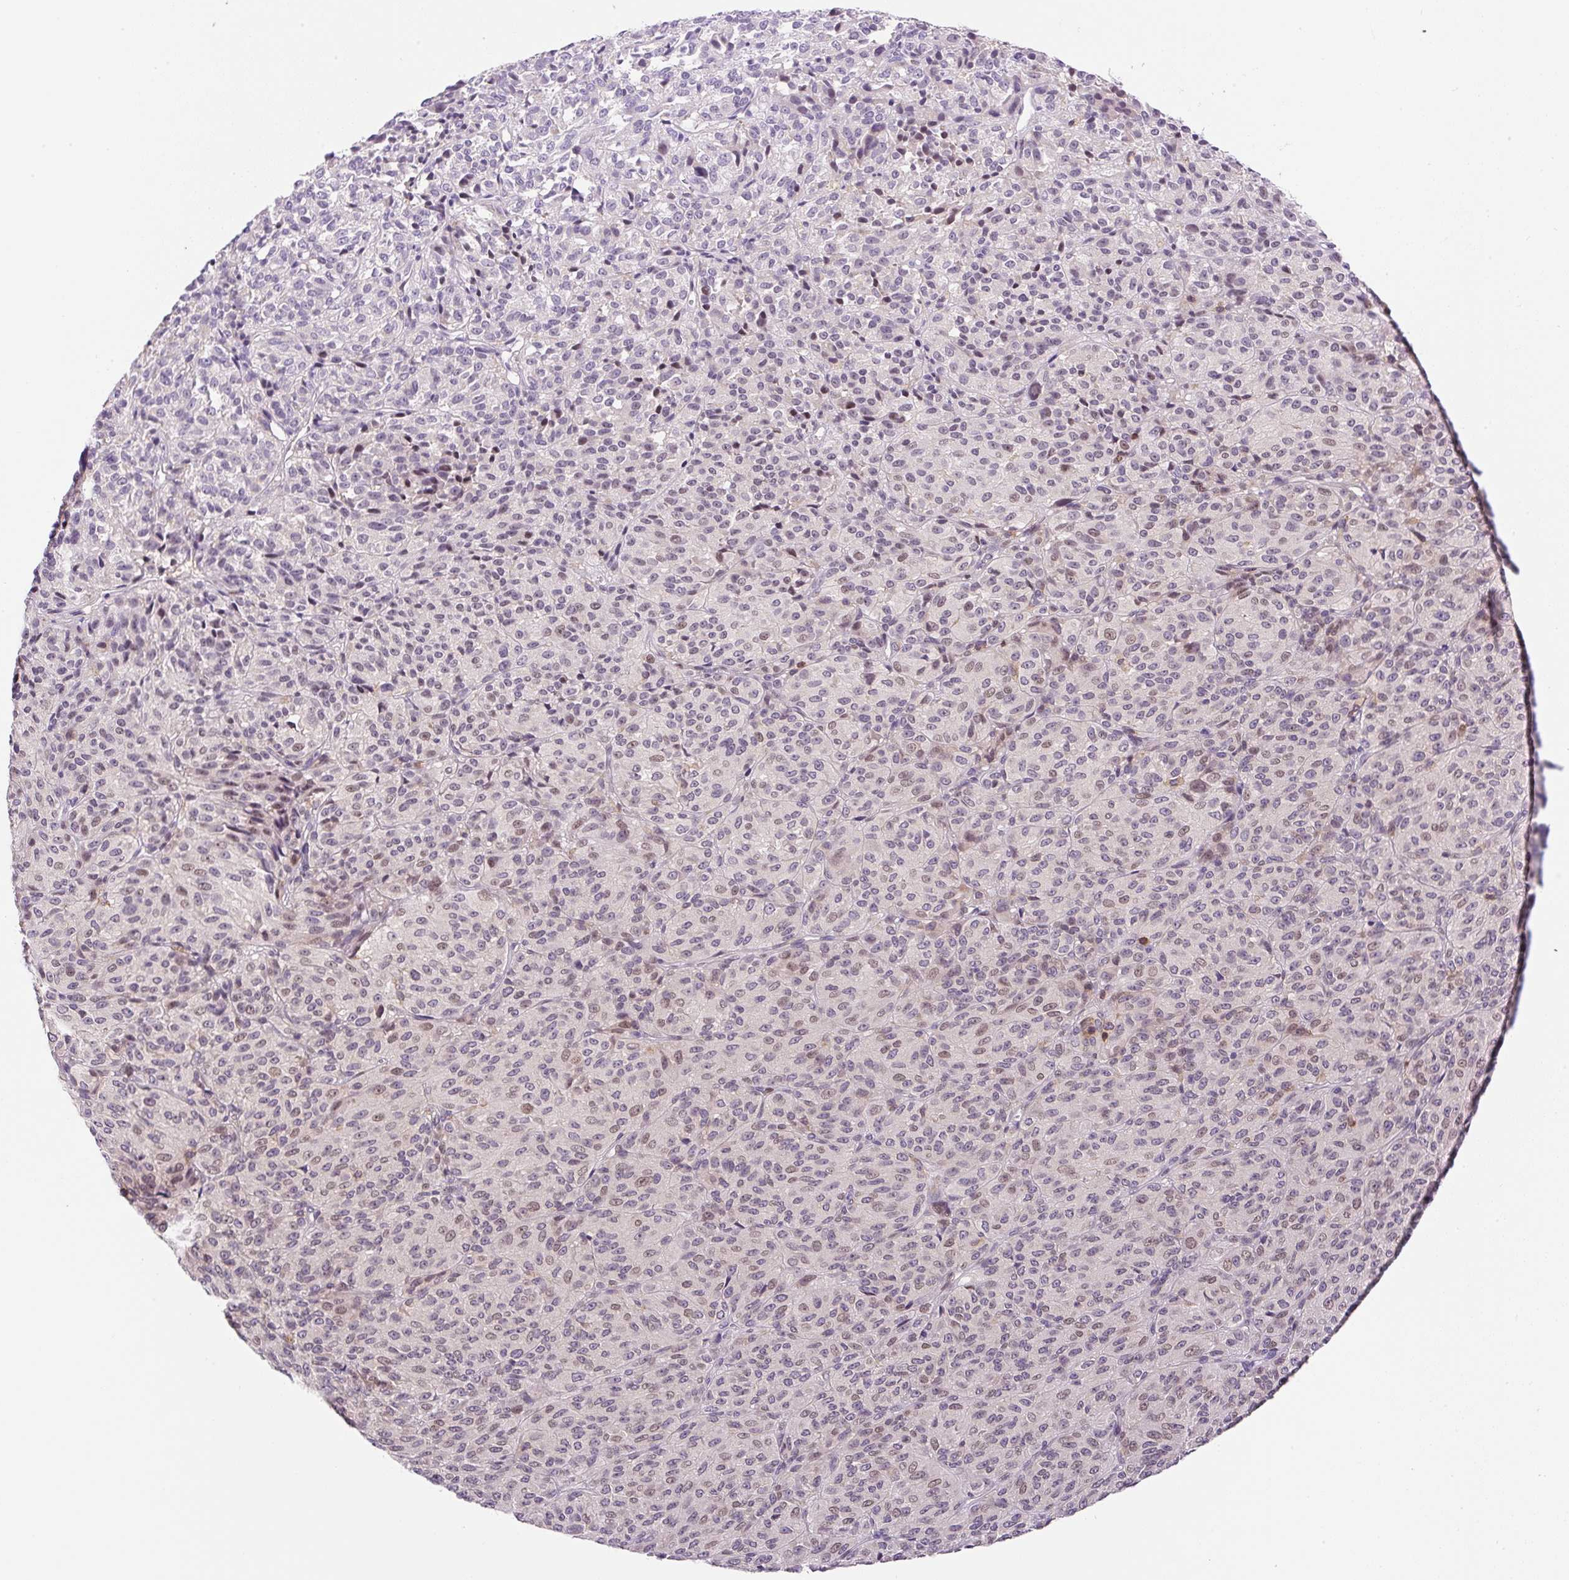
{"staining": {"intensity": "weak", "quantity": "25%-75%", "location": "nuclear"}, "tissue": "melanoma", "cell_type": "Tumor cells", "image_type": "cancer", "snomed": [{"axis": "morphology", "description": "Malignant melanoma, Metastatic site"}, {"axis": "topography", "description": "Brain"}], "caption": "Protein staining of malignant melanoma (metastatic site) tissue demonstrates weak nuclear staining in about 25%-75% of tumor cells.", "gene": "CARD11", "patient": {"sex": "female", "age": 56}}